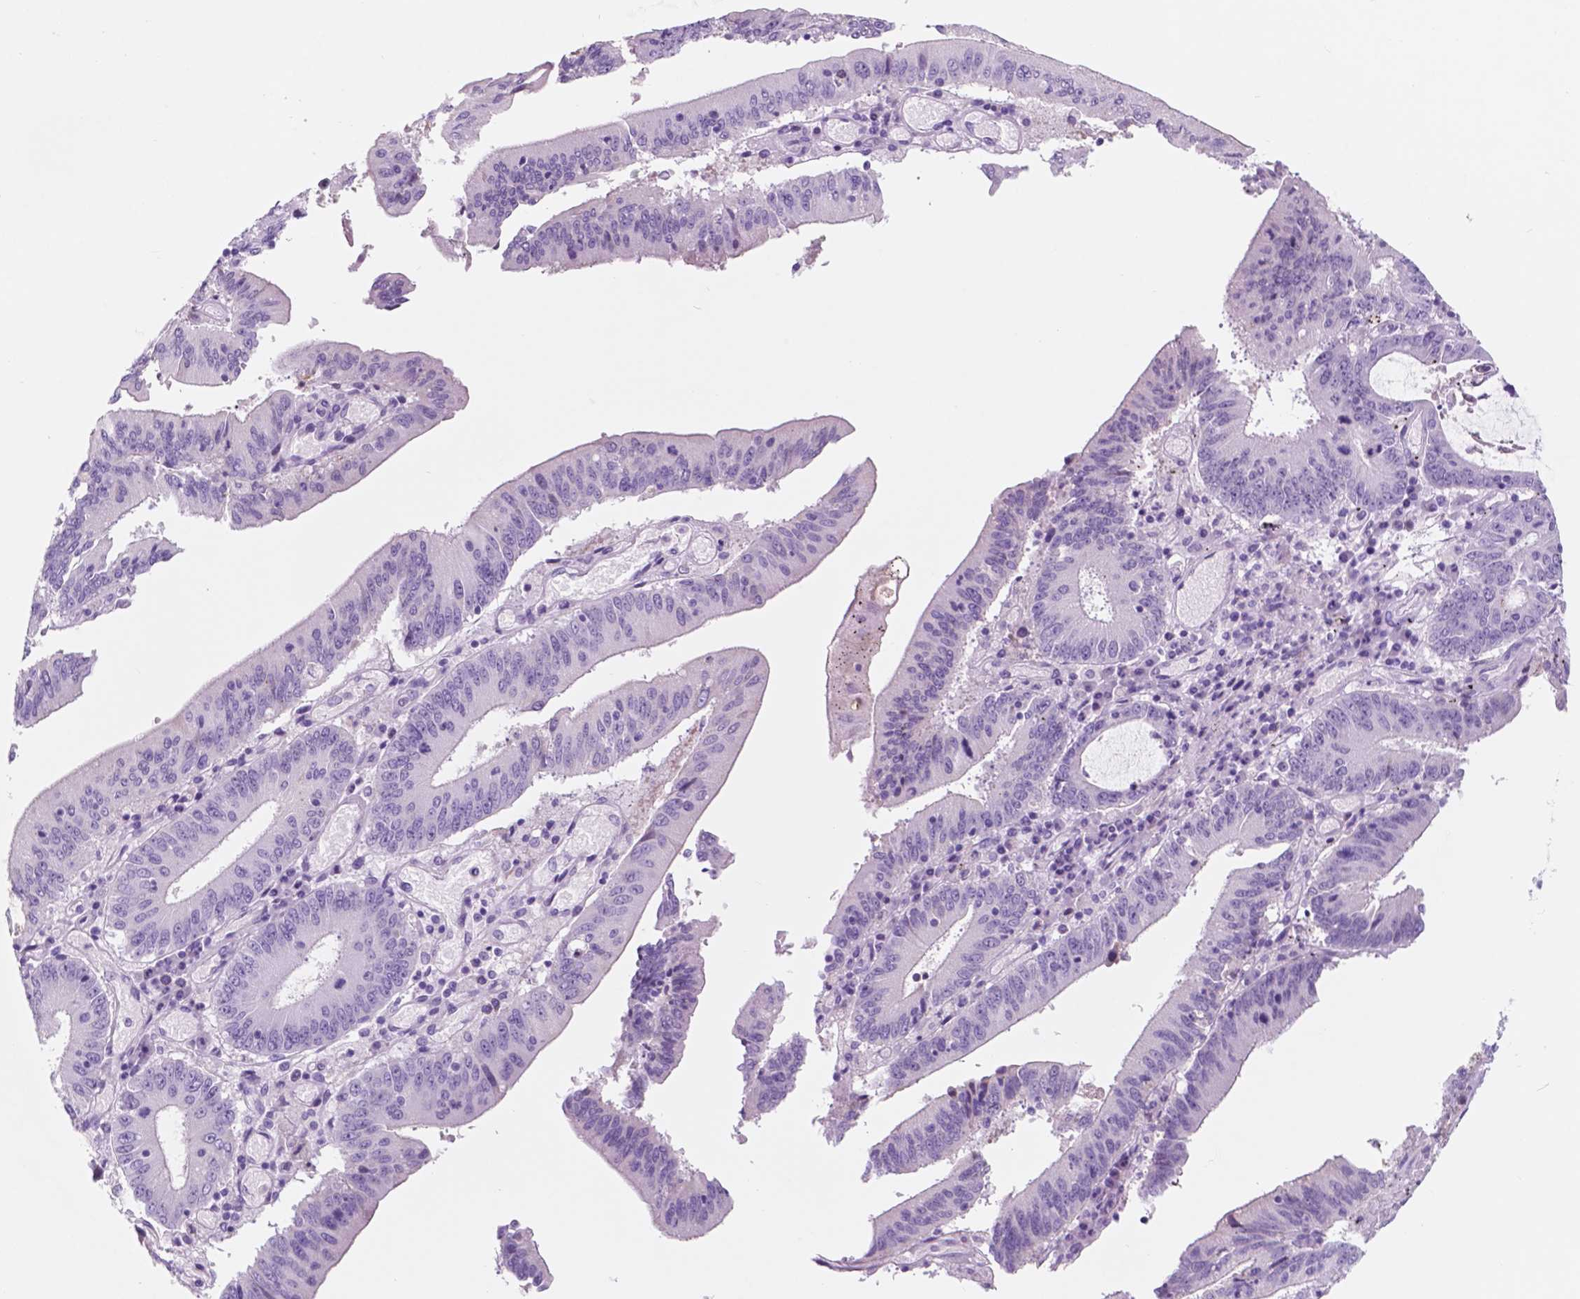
{"staining": {"intensity": "negative", "quantity": "none", "location": "none"}, "tissue": "stomach cancer", "cell_type": "Tumor cells", "image_type": "cancer", "snomed": [{"axis": "morphology", "description": "Adenocarcinoma, NOS"}, {"axis": "topography", "description": "Stomach, upper"}], "caption": "The photomicrograph reveals no significant positivity in tumor cells of stomach cancer.", "gene": "CUZD1", "patient": {"sex": "male", "age": 68}}